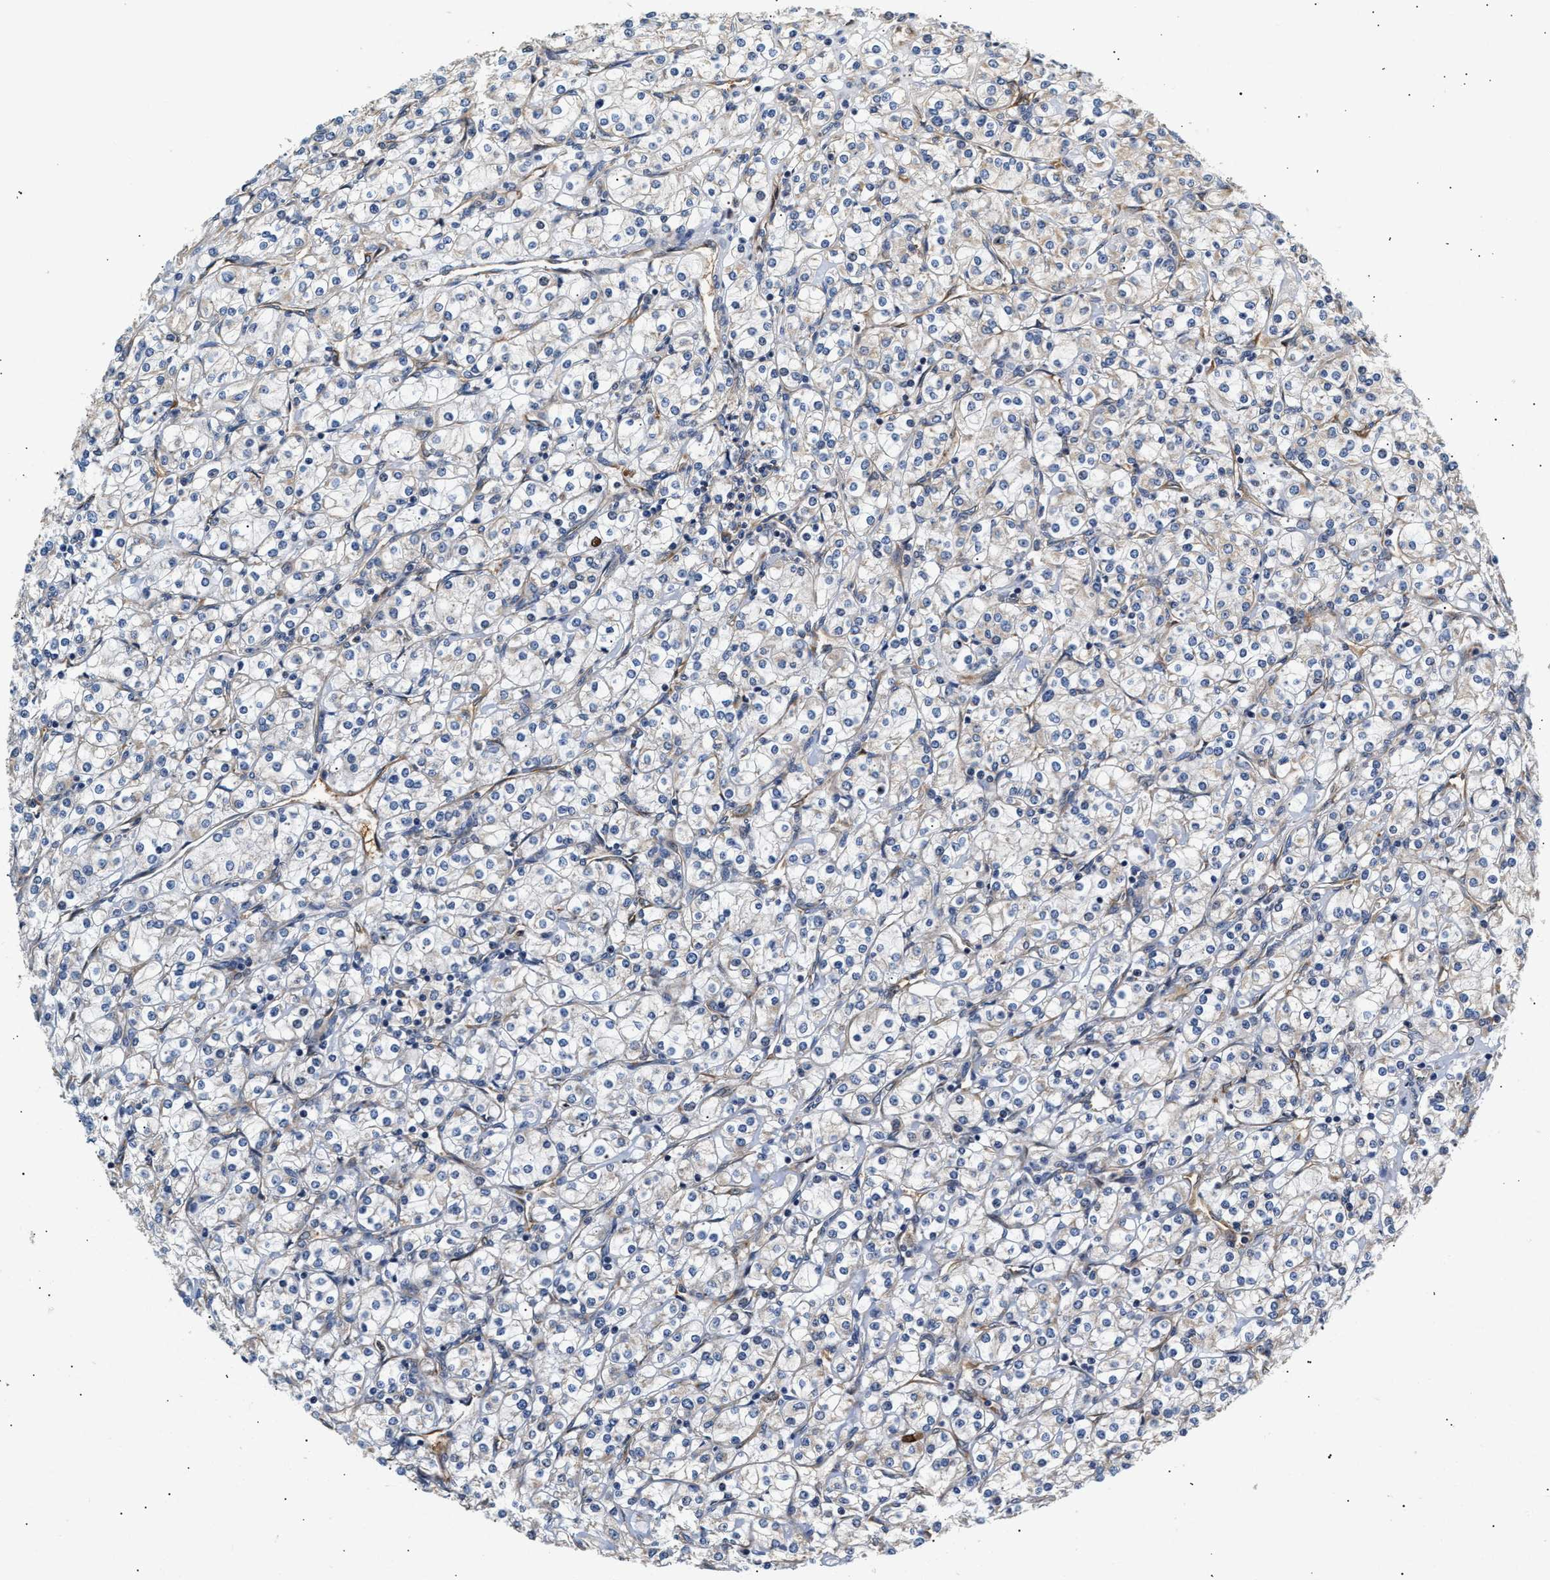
{"staining": {"intensity": "negative", "quantity": "none", "location": "none"}, "tissue": "renal cancer", "cell_type": "Tumor cells", "image_type": "cancer", "snomed": [{"axis": "morphology", "description": "Adenocarcinoma, NOS"}, {"axis": "topography", "description": "Kidney"}], "caption": "The micrograph demonstrates no significant staining in tumor cells of renal cancer (adenocarcinoma).", "gene": "IFT74", "patient": {"sex": "male", "age": 77}}